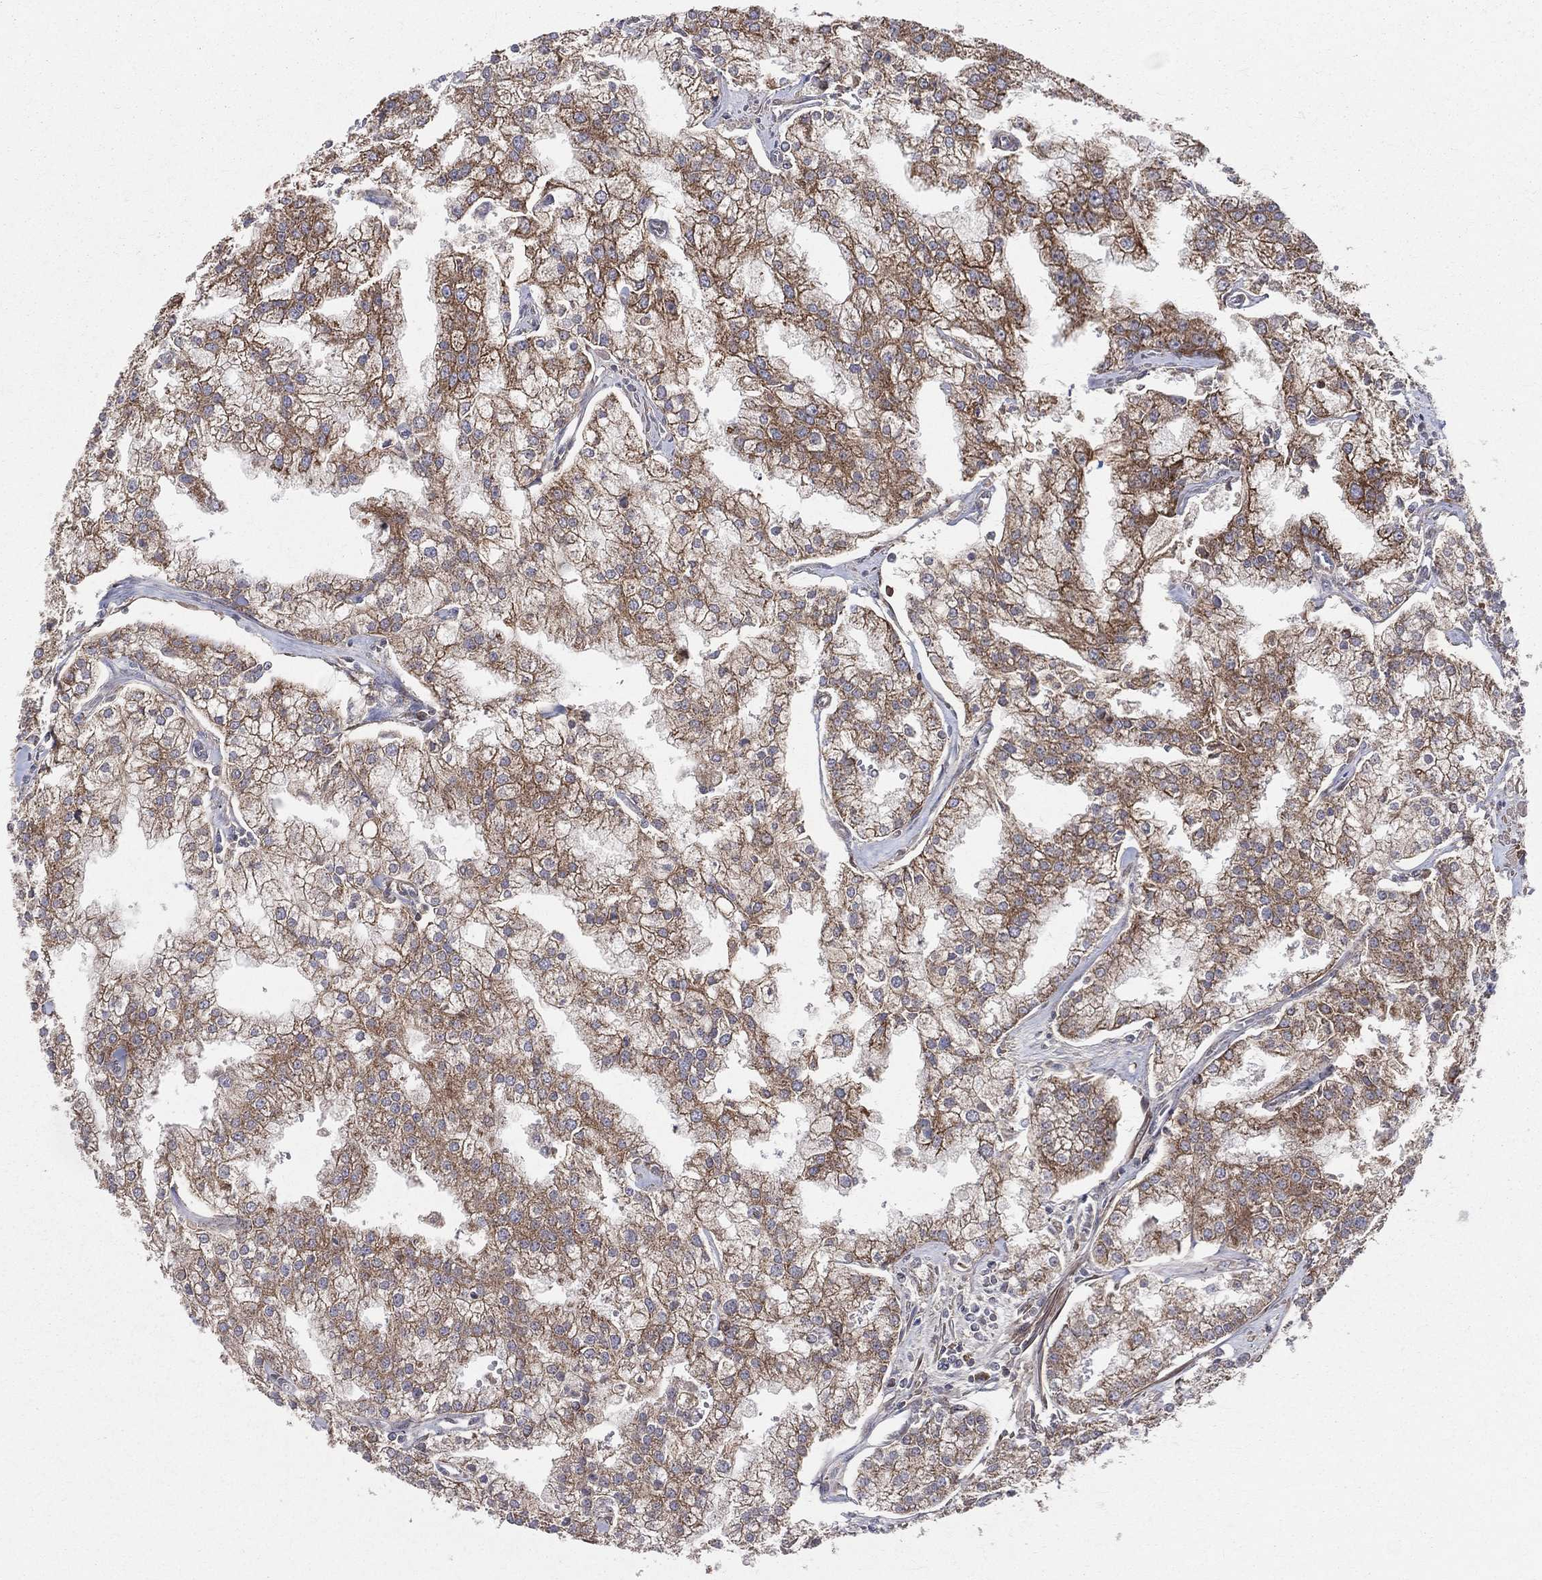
{"staining": {"intensity": "strong", "quantity": ">75%", "location": "cytoplasmic/membranous"}, "tissue": "prostate cancer", "cell_type": "Tumor cells", "image_type": "cancer", "snomed": [{"axis": "morphology", "description": "Adenocarcinoma, NOS"}, {"axis": "topography", "description": "Prostate"}], "caption": "This image shows prostate cancer (adenocarcinoma) stained with immunohistochemistry to label a protein in brown. The cytoplasmic/membranous of tumor cells show strong positivity for the protein. Nuclei are counter-stained blue.", "gene": "MIX23", "patient": {"sex": "male", "age": 70}}